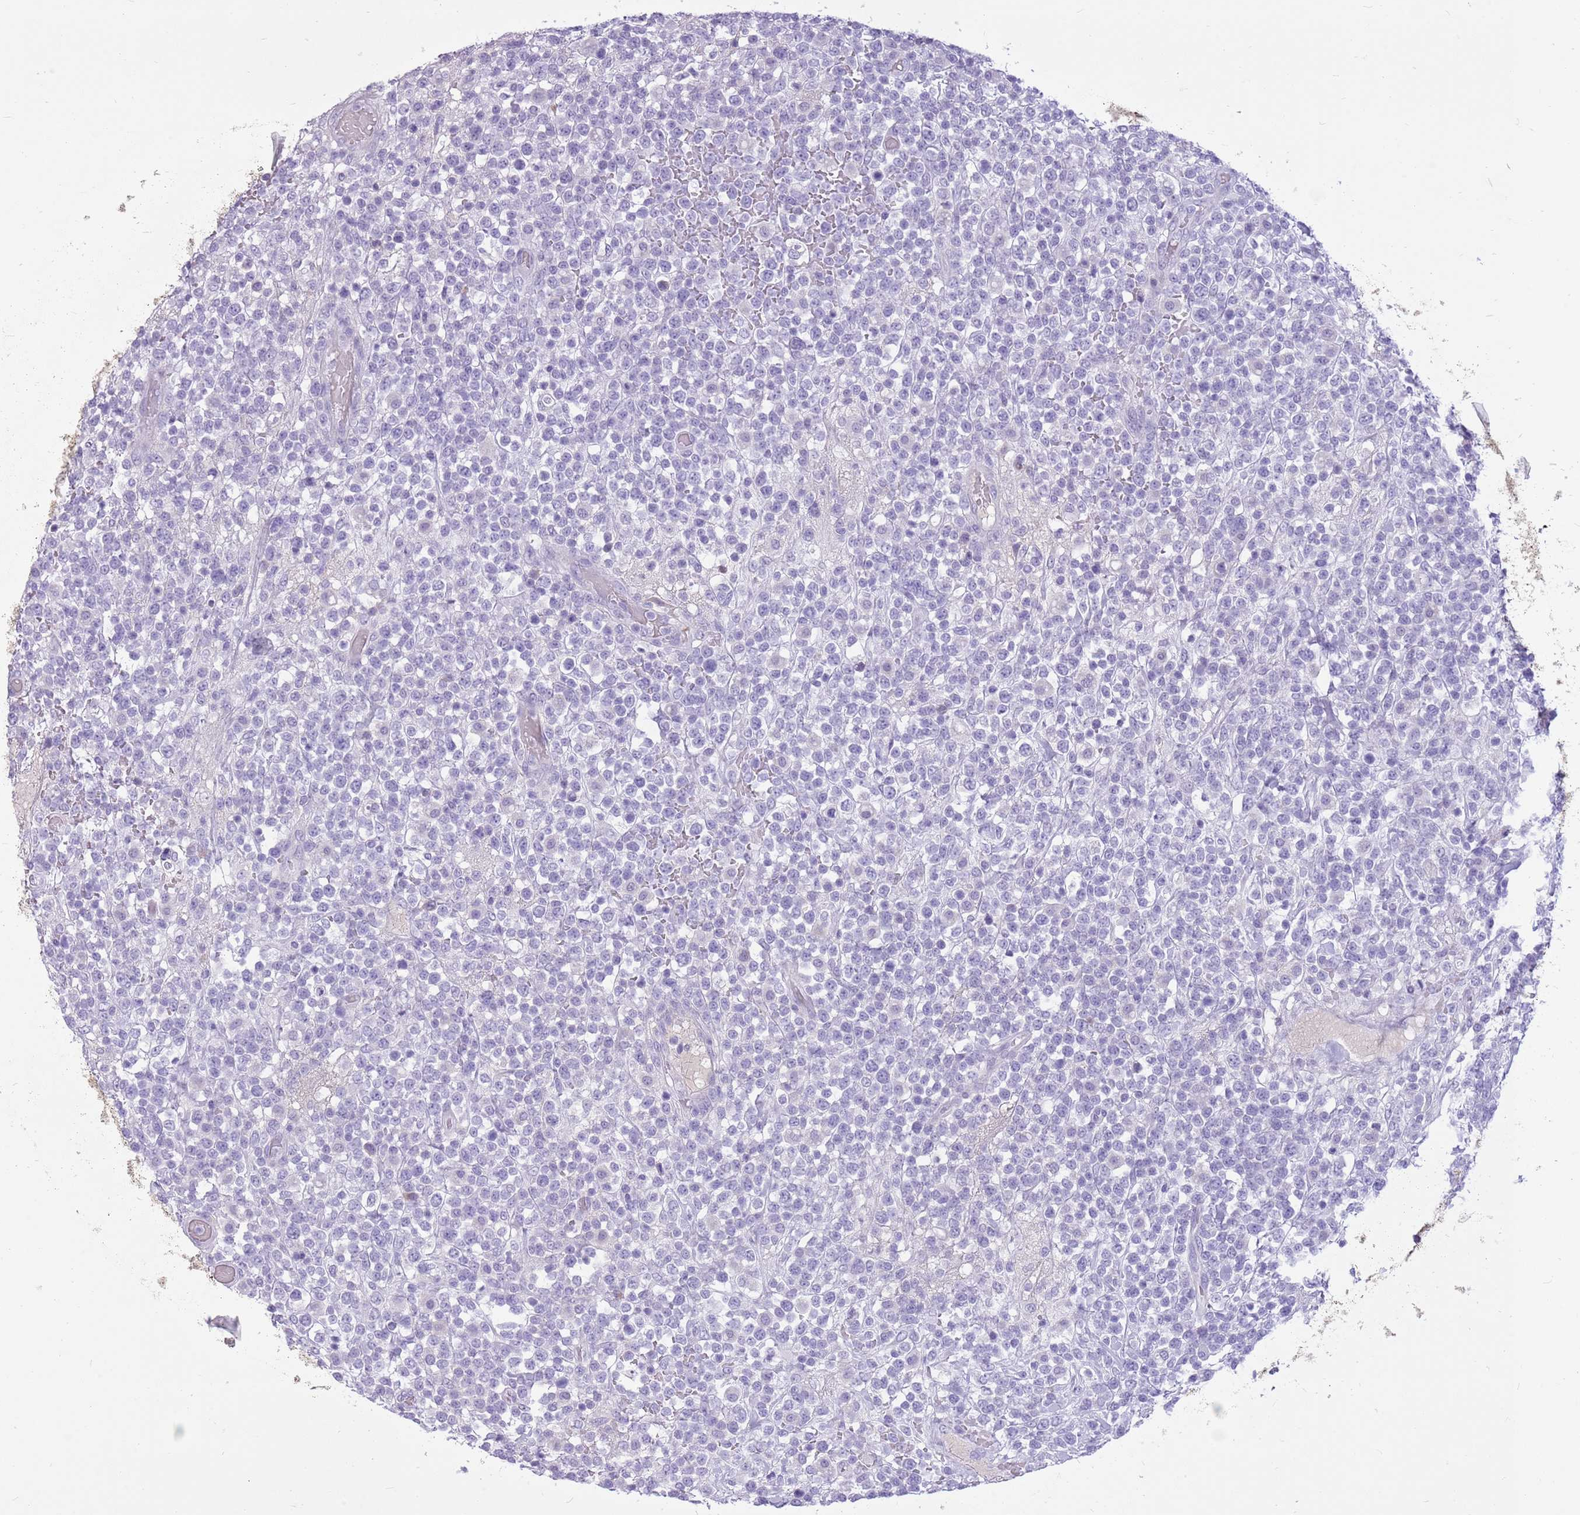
{"staining": {"intensity": "negative", "quantity": "none", "location": "none"}, "tissue": "lymphoma", "cell_type": "Tumor cells", "image_type": "cancer", "snomed": [{"axis": "morphology", "description": "Malignant lymphoma, non-Hodgkin's type, High grade"}, {"axis": "topography", "description": "Colon"}], "caption": "This is an immunohistochemistry (IHC) histopathology image of human lymphoma. There is no expression in tumor cells.", "gene": "ZNF425", "patient": {"sex": "female", "age": 53}}